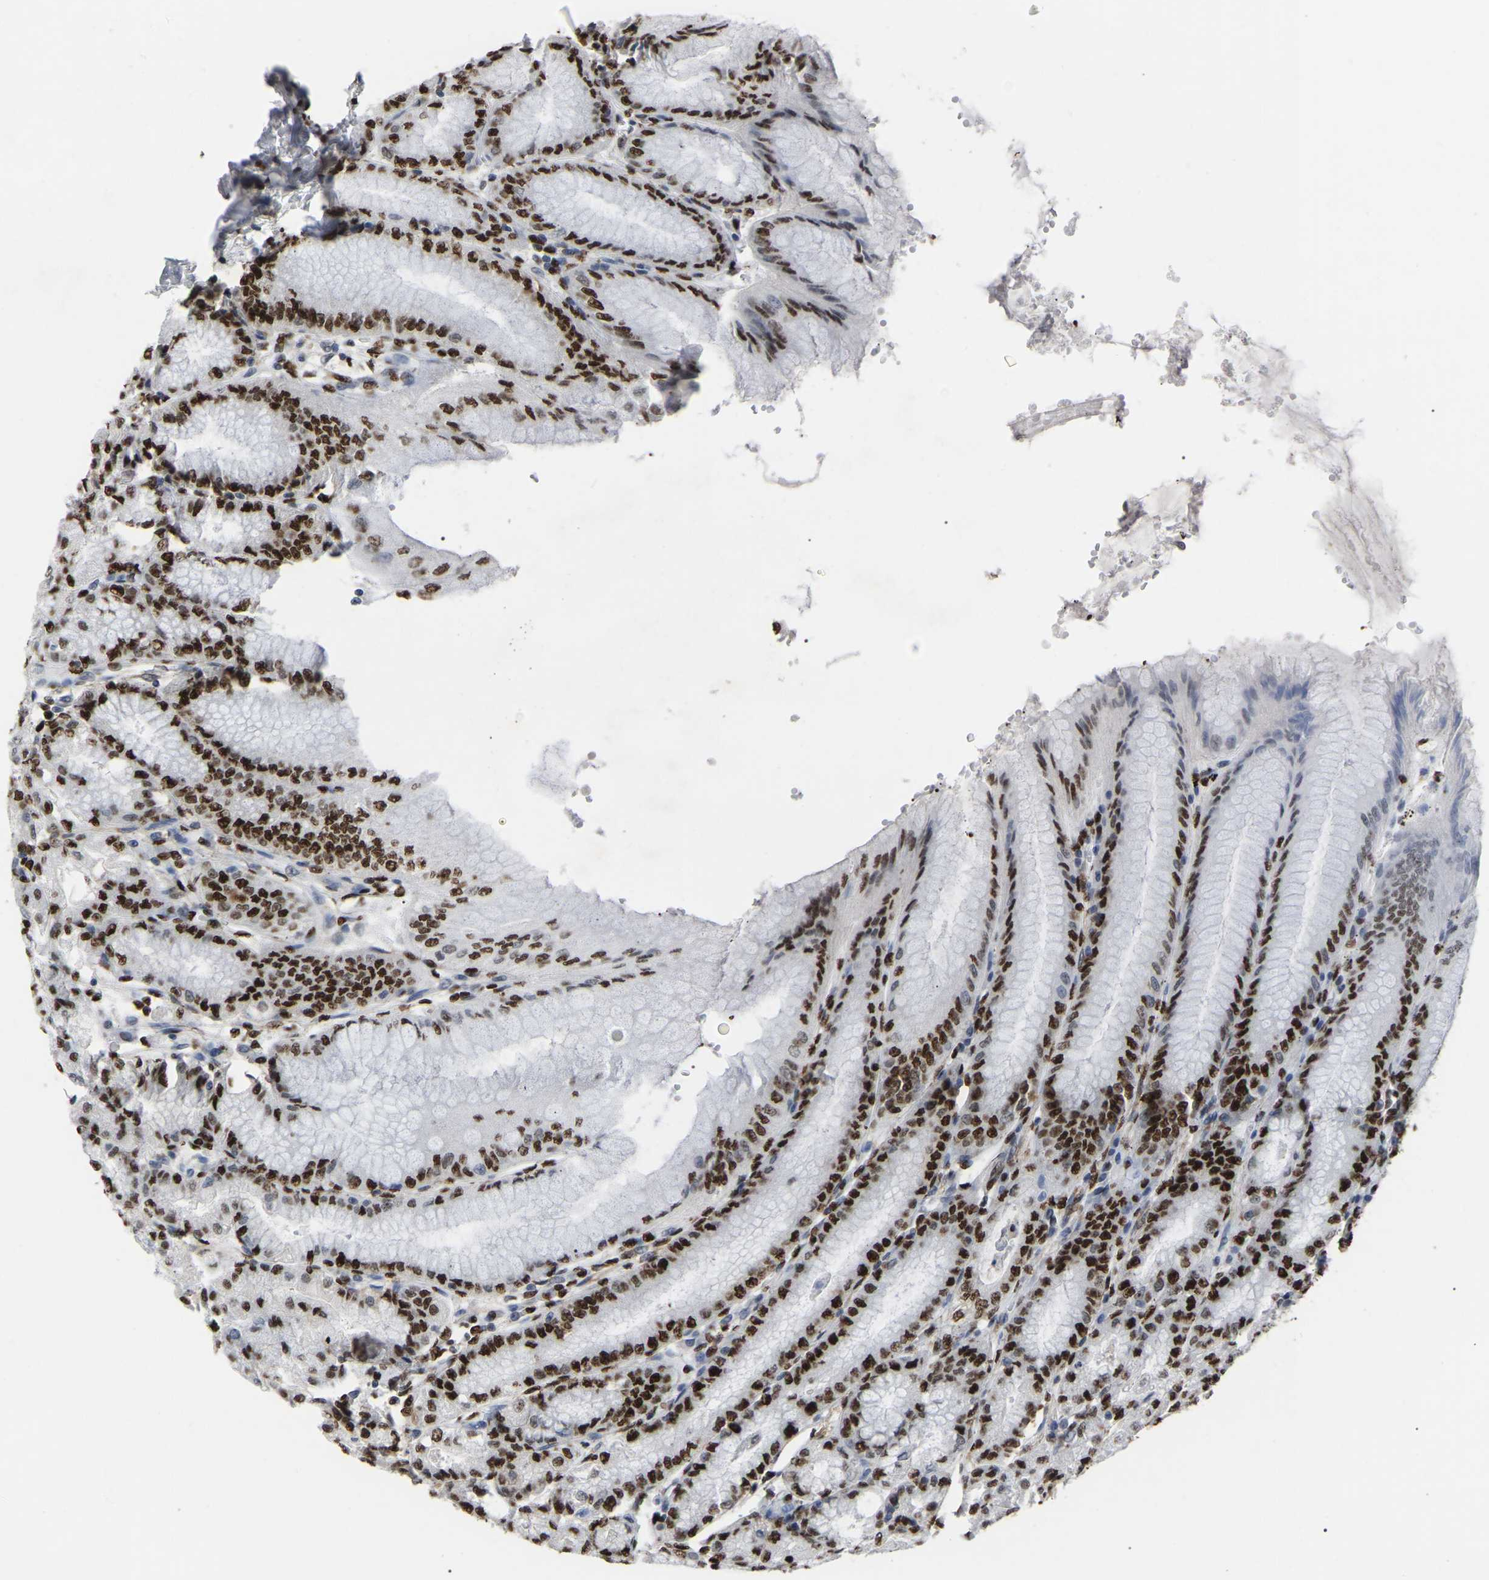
{"staining": {"intensity": "strong", "quantity": ">75%", "location": "nuclear"}, "tissue": "stomach", "cell_type": "Glandular cells", "image_type": "normal", "snomed": [{"axis": "morphology", "description": "Normal tissue, NOS"}, {"axis": "topography", "description": "Stomach, lower"}], "caption": "The photomicrograph demonstrates immunohistochemical staining of normal stomach. There is strong nuclear staining is seen in approximately >75% of glandular cells.", "gene": "RBL2", "patient": {"sex": "male", "age": 71}}